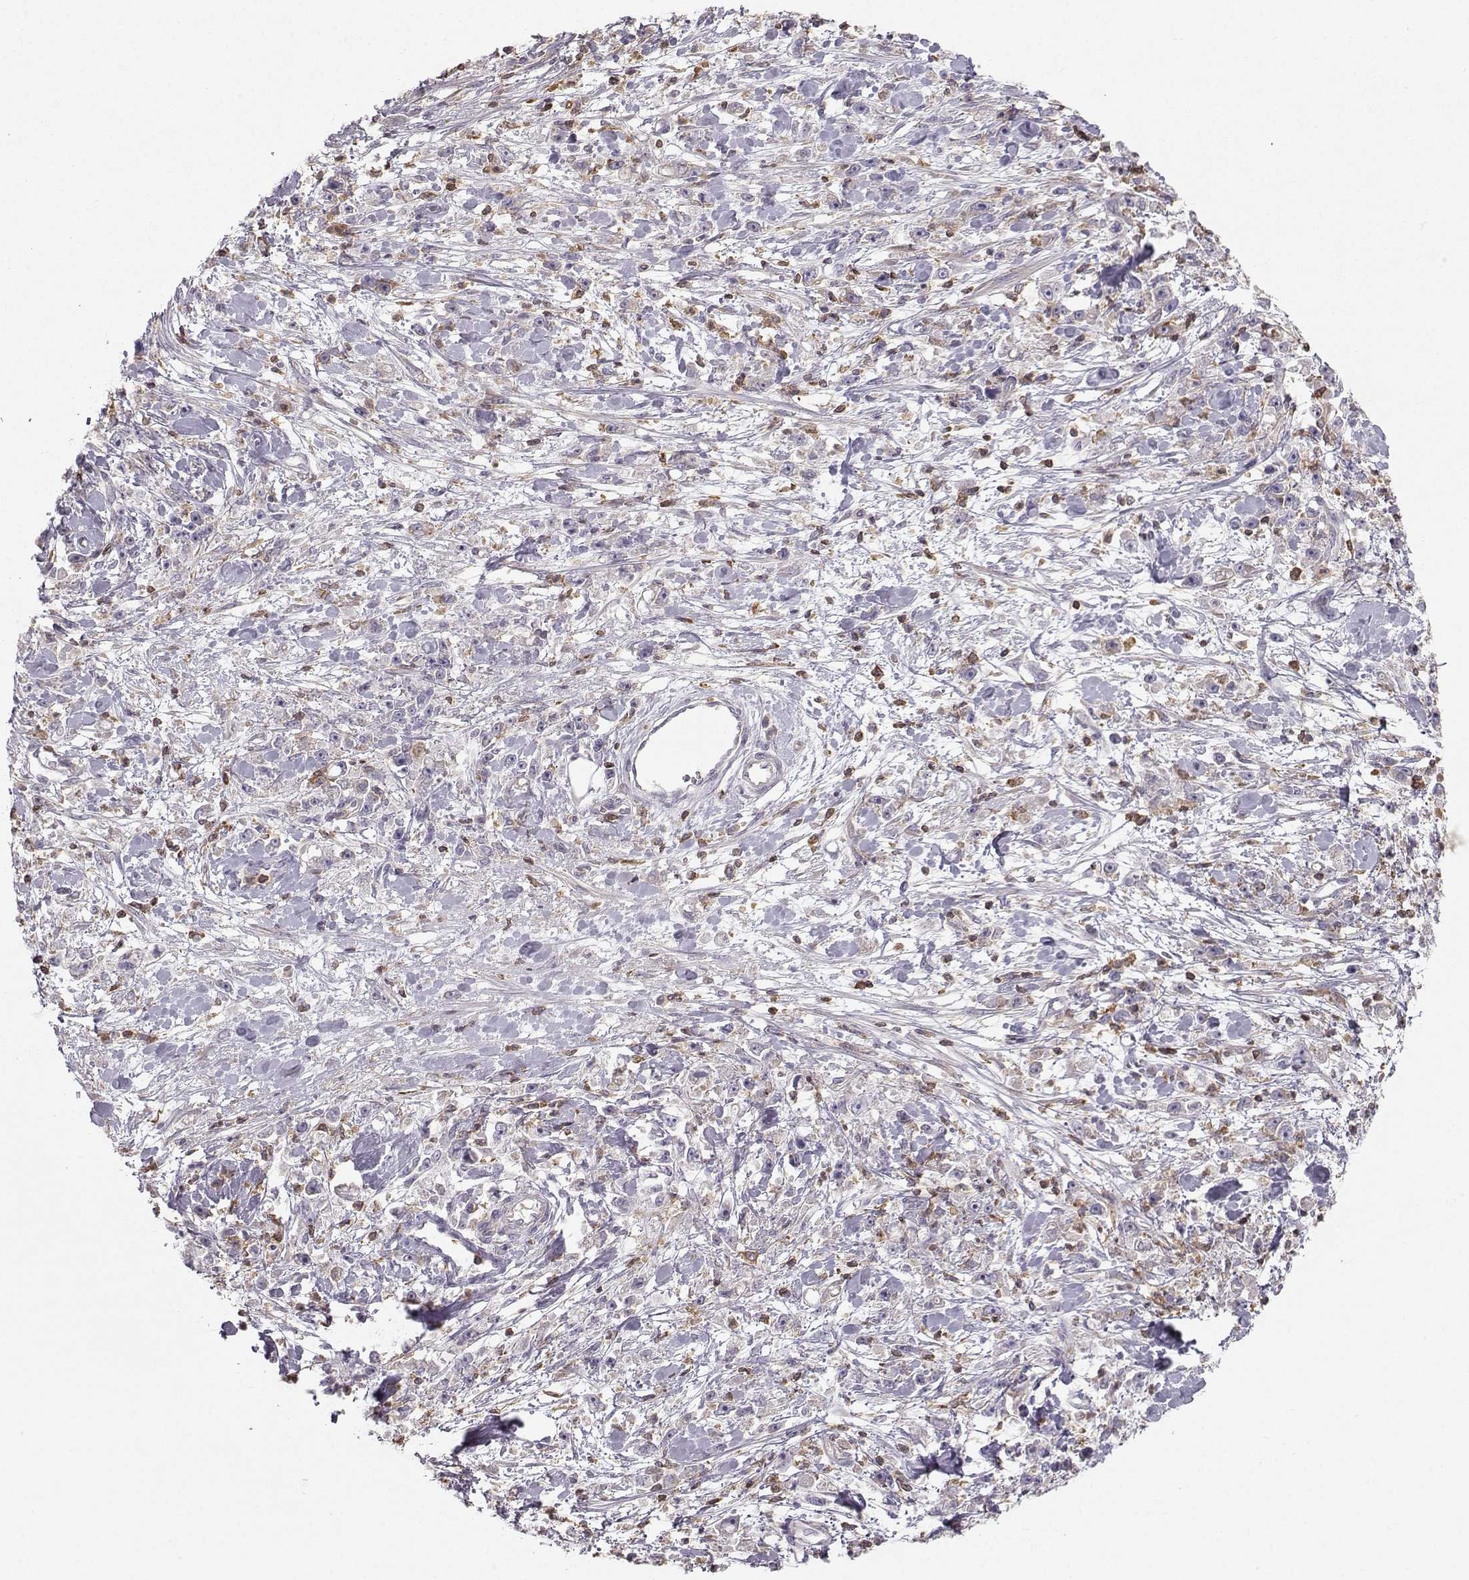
{"staining": {"intensity": "negative", "quantity": "none", "location": "none"}, "tissue": "stomach cancer", "cell_type": "Tumor cells", "image_type": "cancer", "snomed": [{"axis": "morphology", "description": "Adenocarcinoma, NOS"}, {"axis": "topography", "description": "Stomach"}], "caption": "Immunohistochemical staining of human stomach adenocarcinoma displays no significant staining in tumor cells.", "gene": "ZBTB32", "patient": {"sex": "female", "age": 59}}